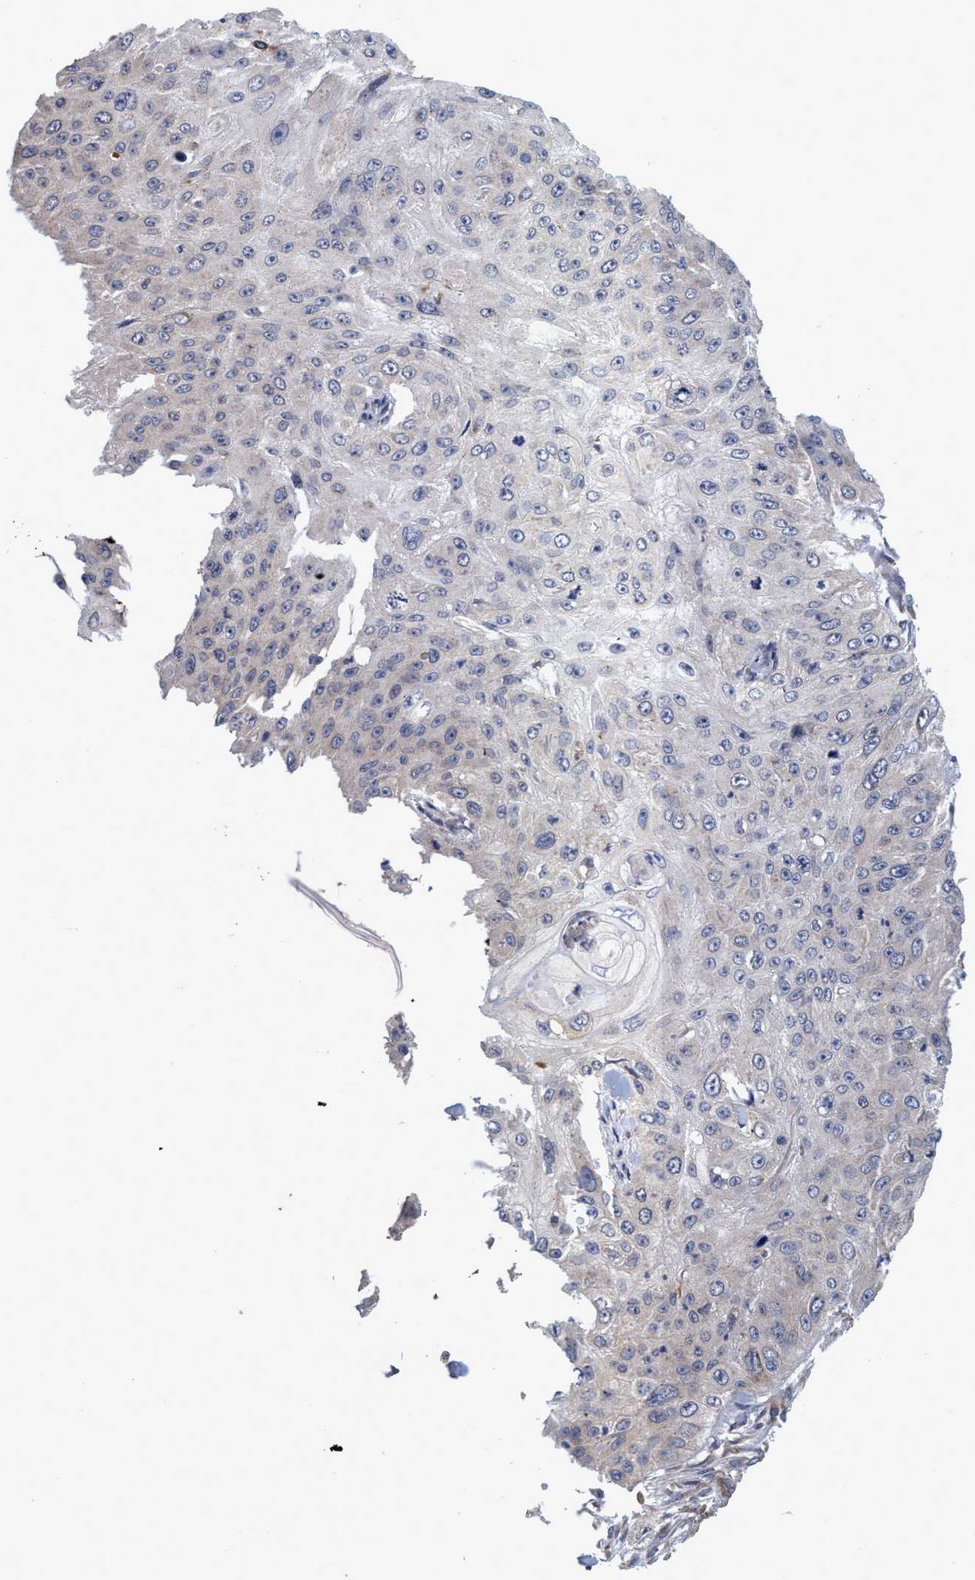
{"staining": {"intensity": "negative", "quantity": "none", "location": "none"}, "tissue": "skin cancer", "cell_type": "Tumor cells", "image_type": "cancer", "snomed": [{"axis": "morphology", "description": "Squamous cell carcinoma, NOS"}, {"axis": "topography", "description": "Skin"}], "caption": "This is a photomicrograph of immunohistochemistry (IHC) staining of skin squamous cell carcinoma, which shows no staining in tumor cells.", "gene": "CALCOCO2", "patient": {"sex": "female", "age": 80}}